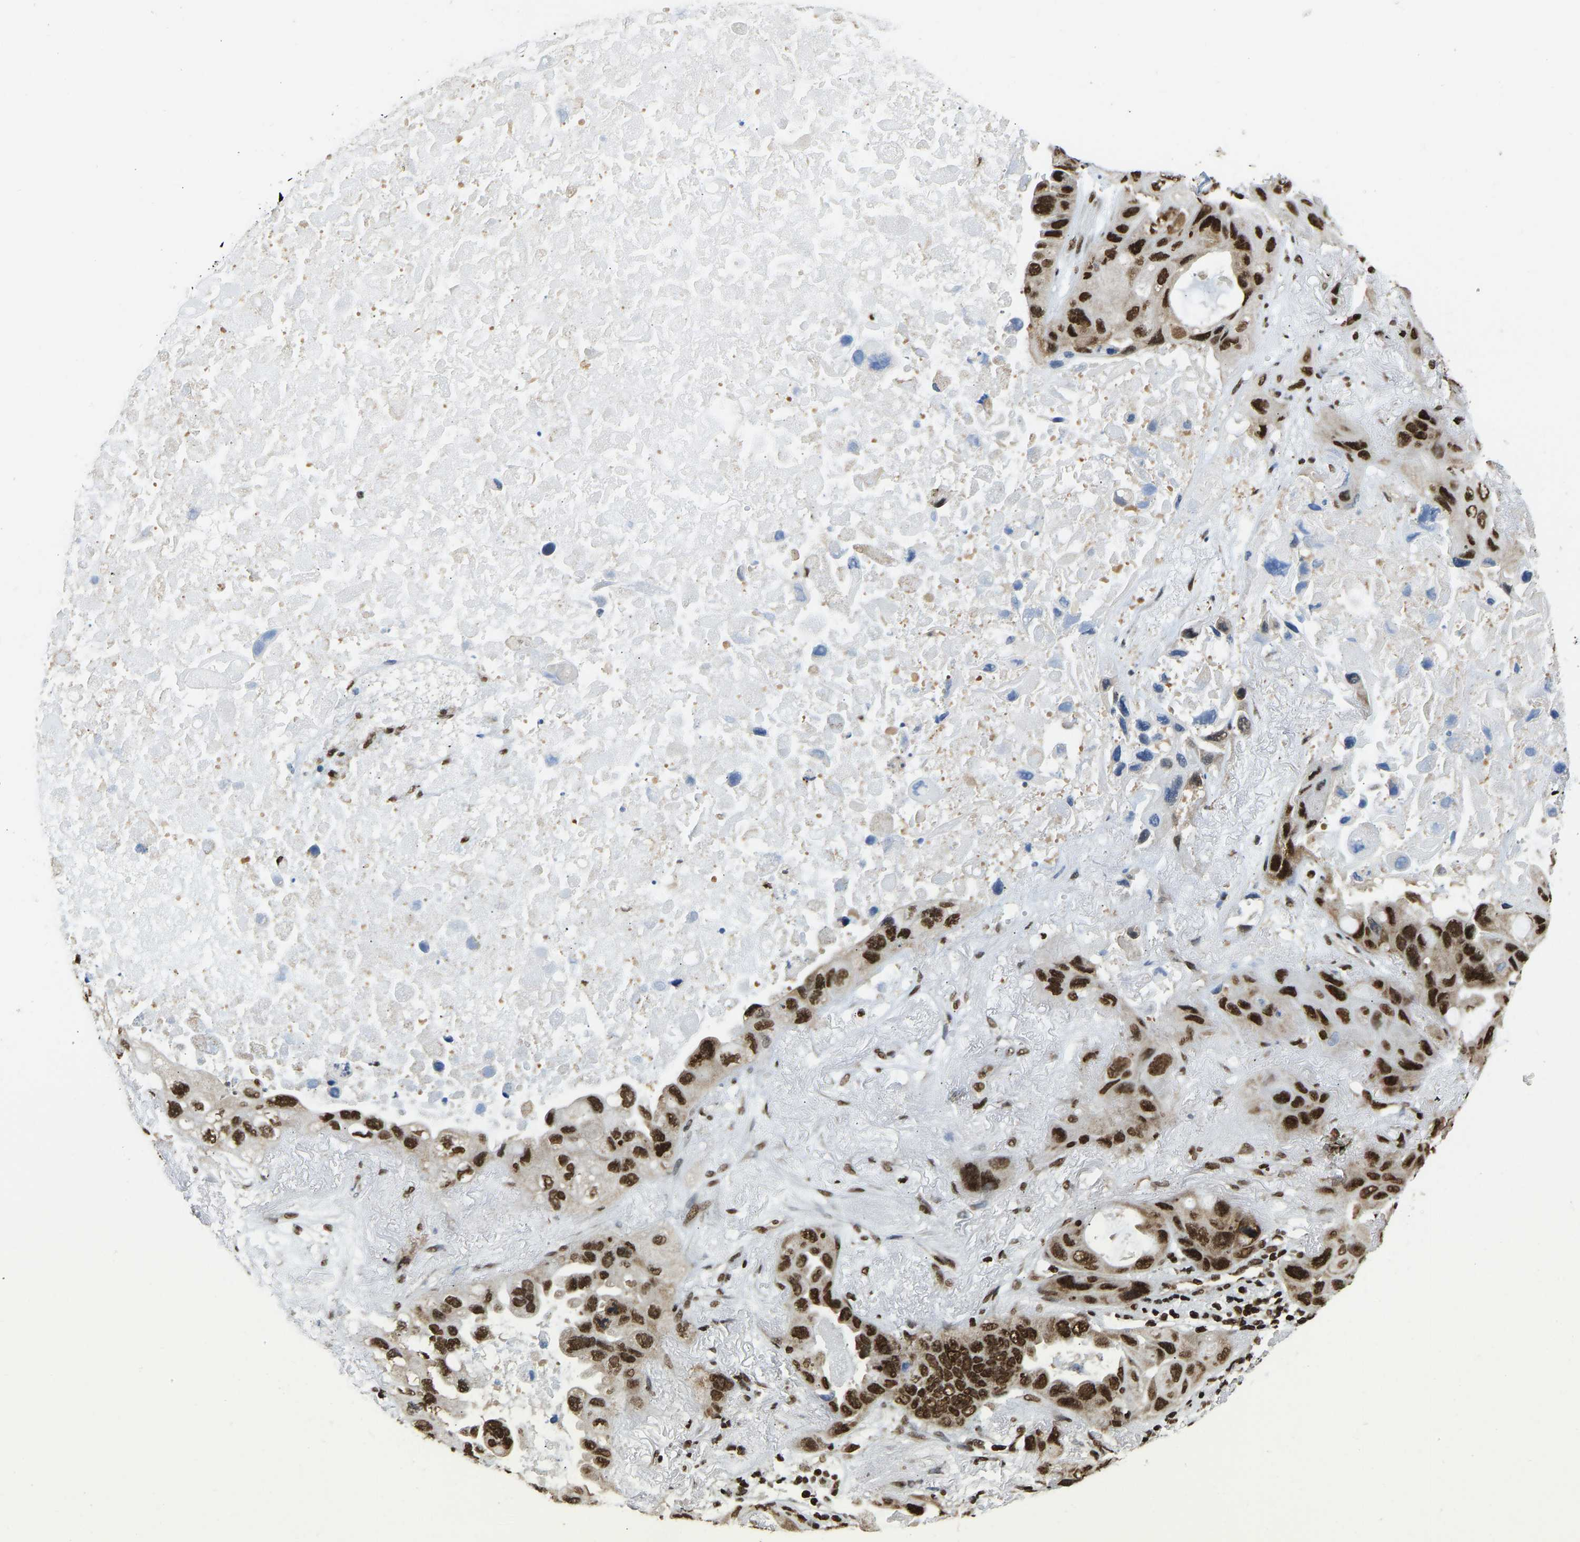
{"staining": {"intensity": "strong", "quantity": ">75%", "location": "nuclear"}, "tissue": "lung cancer", "cell_type": "Tumor cells", "image_type": "cancer", "snomed": [{"axis": "morphology", "description": "Squamous cell carcinoma, NOS"}, {"axis": "topography", "description": "Lung"}], "caption": "This micrograph demonstrates IHC staining of squamous cell carcinoma (lung), with high strong nuclear positivity in about >75% of tumor cells.", "gene": "ZSCAN20", "patient": {"sex": "female", "age": 73}}